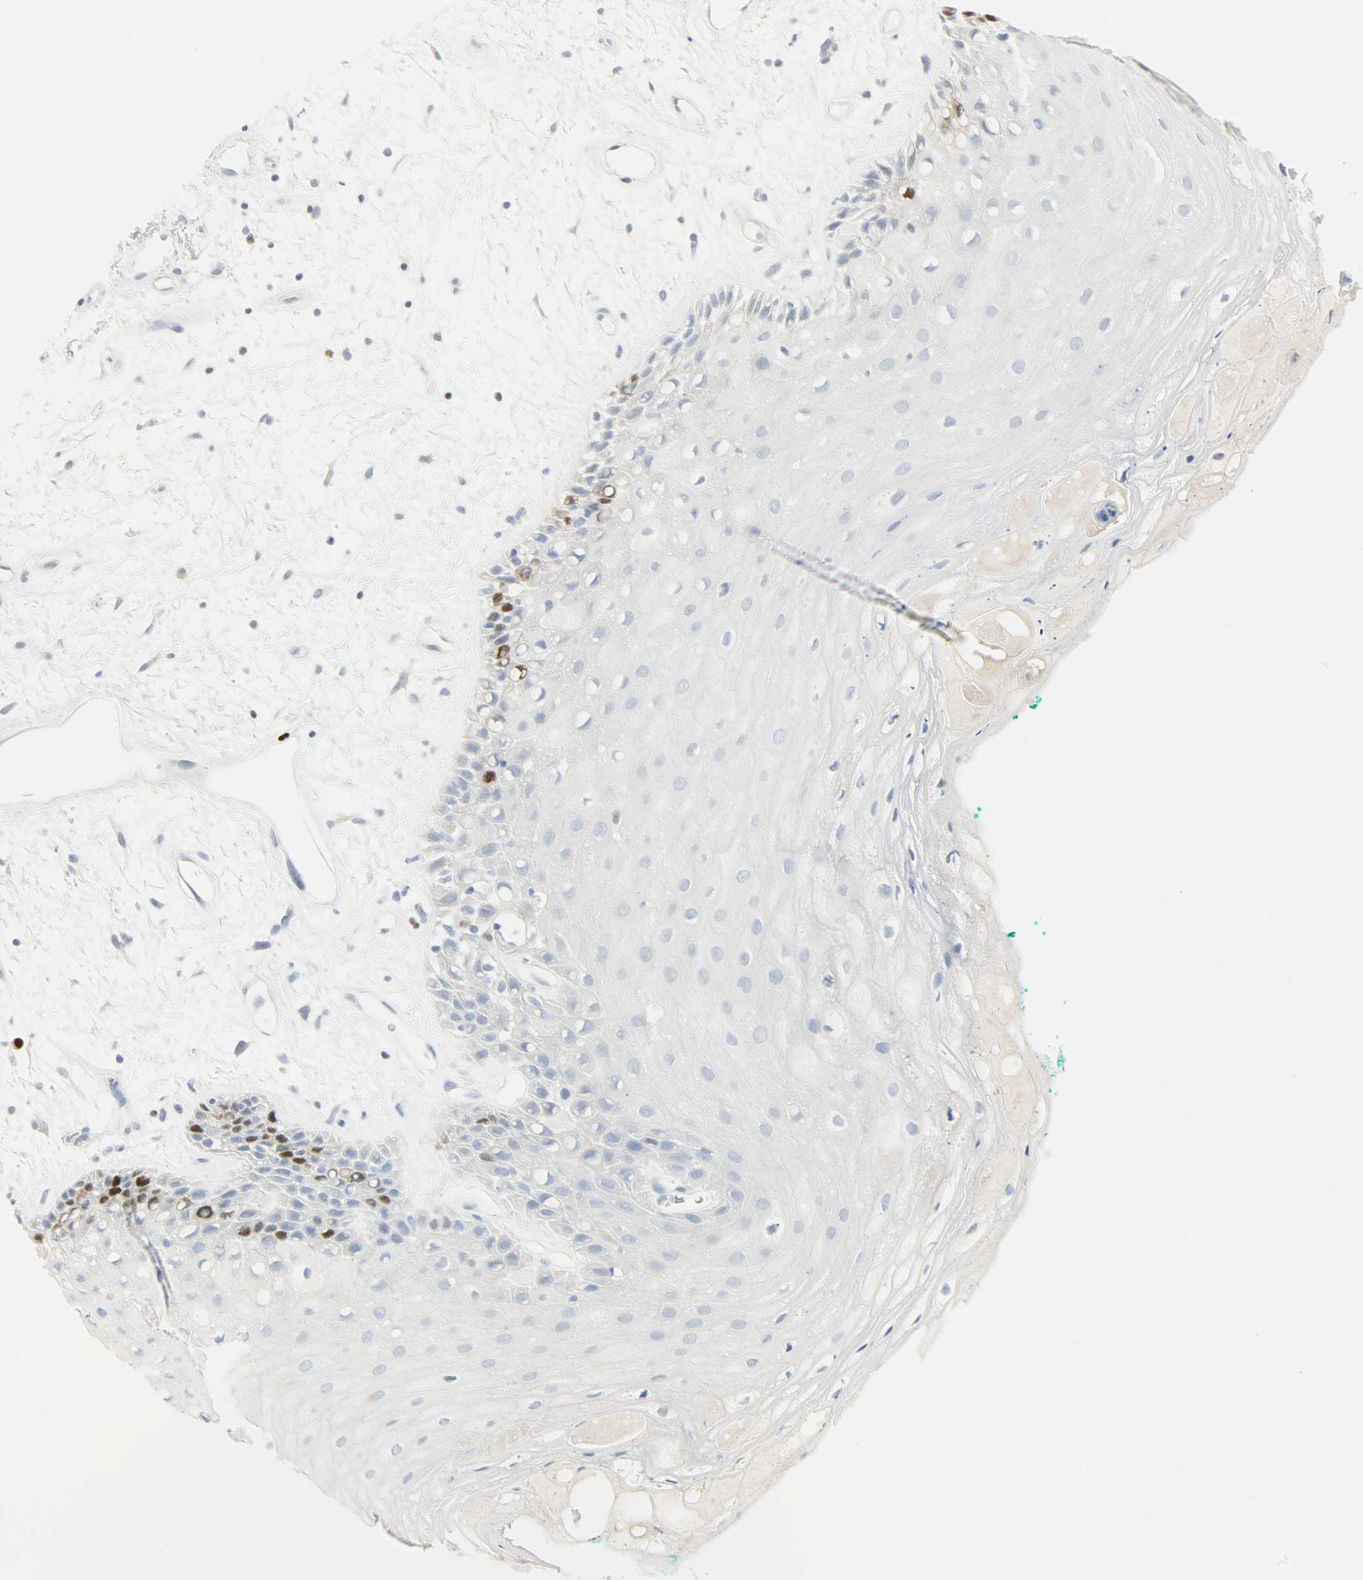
{"staining": {"intensity": "strong", "quantity": "<25%", "location": "nuclear"}, "tissue": "oral mucosa", "cell_type": "Squamous epithelial cells", "image_type": "normal", "snomed": [{"axis": "morphology", "description": "Normal tissue, NOS"}, {"axis": "morphology", "description": "Squamous cell carcinoma, NOS"}, {"axis": "topography", "description": "Skeletal muscle"}, {"axis": "topography", "description": "Oral tissue"}, {"axis": "topography", "description": "Head-Neck"}], "caption": "Immunohistochemistry (DAB) staining of unremarkable human oral mucosa reveals strong nuclear protein staining in approximately <25% of squamous epithelial cells.", "gene": "HELLS", "patient": {"sex": "female", "age": 84}}